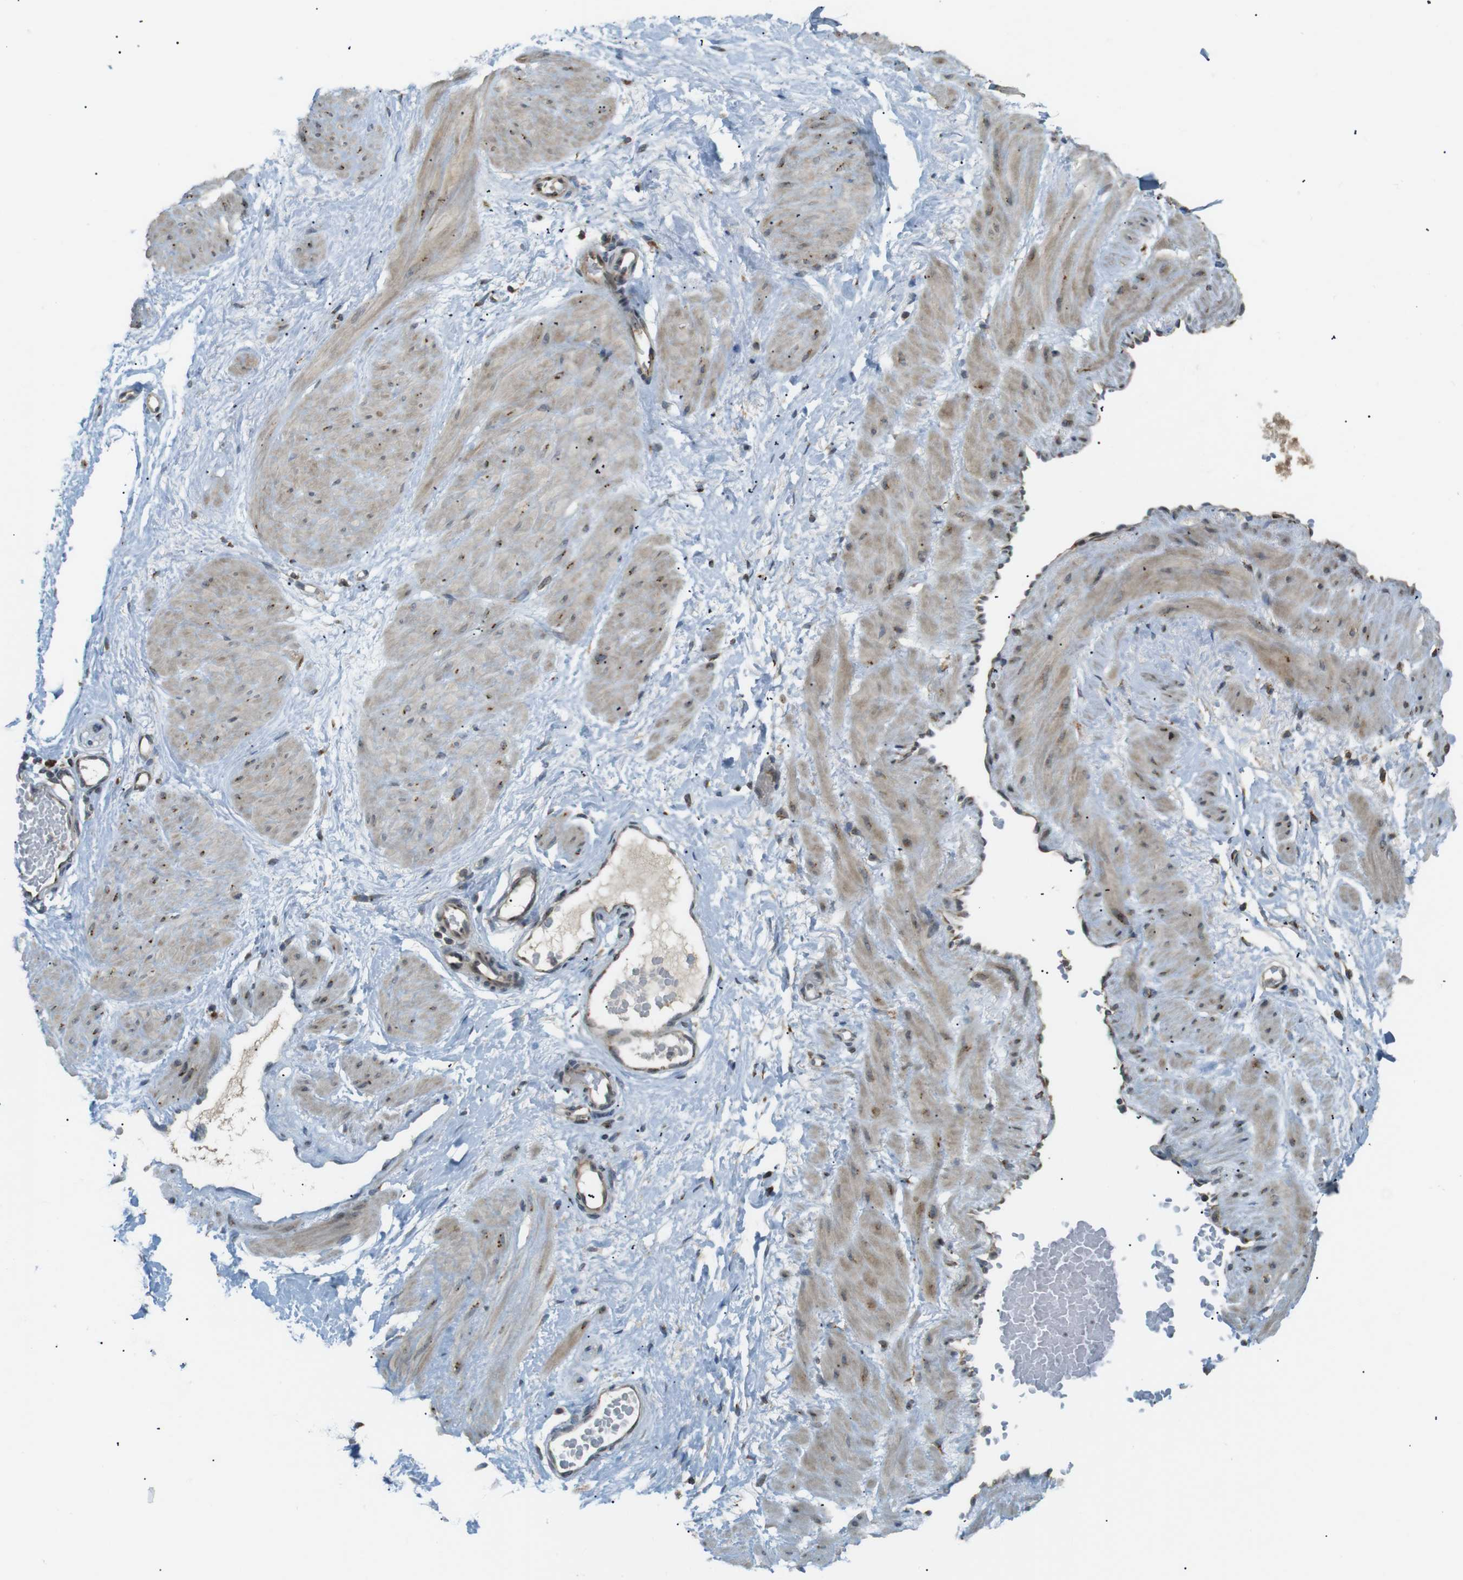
{"staining": {"intensity": "negative", "quantity": "none", "location": "none"}, "tissue": "adipose tissue", "cell_type": "Adipocytes", "image_type": "normal", "snomed": [{"axis": "morphology", "description": "Normal tissue, NOS"}, {"axis": "topography", "description": "Soft tissue"}, {"axis": "topography", "description": "Vascular tissue"}], "caption": "A high-resolution histopathology image shows immunohistochemistry staining of benign adipose tissue, which reveals no significant positivity in adipocytes.", "gene": "TMED4", "patient": {"sex": "female", "age": 35}}